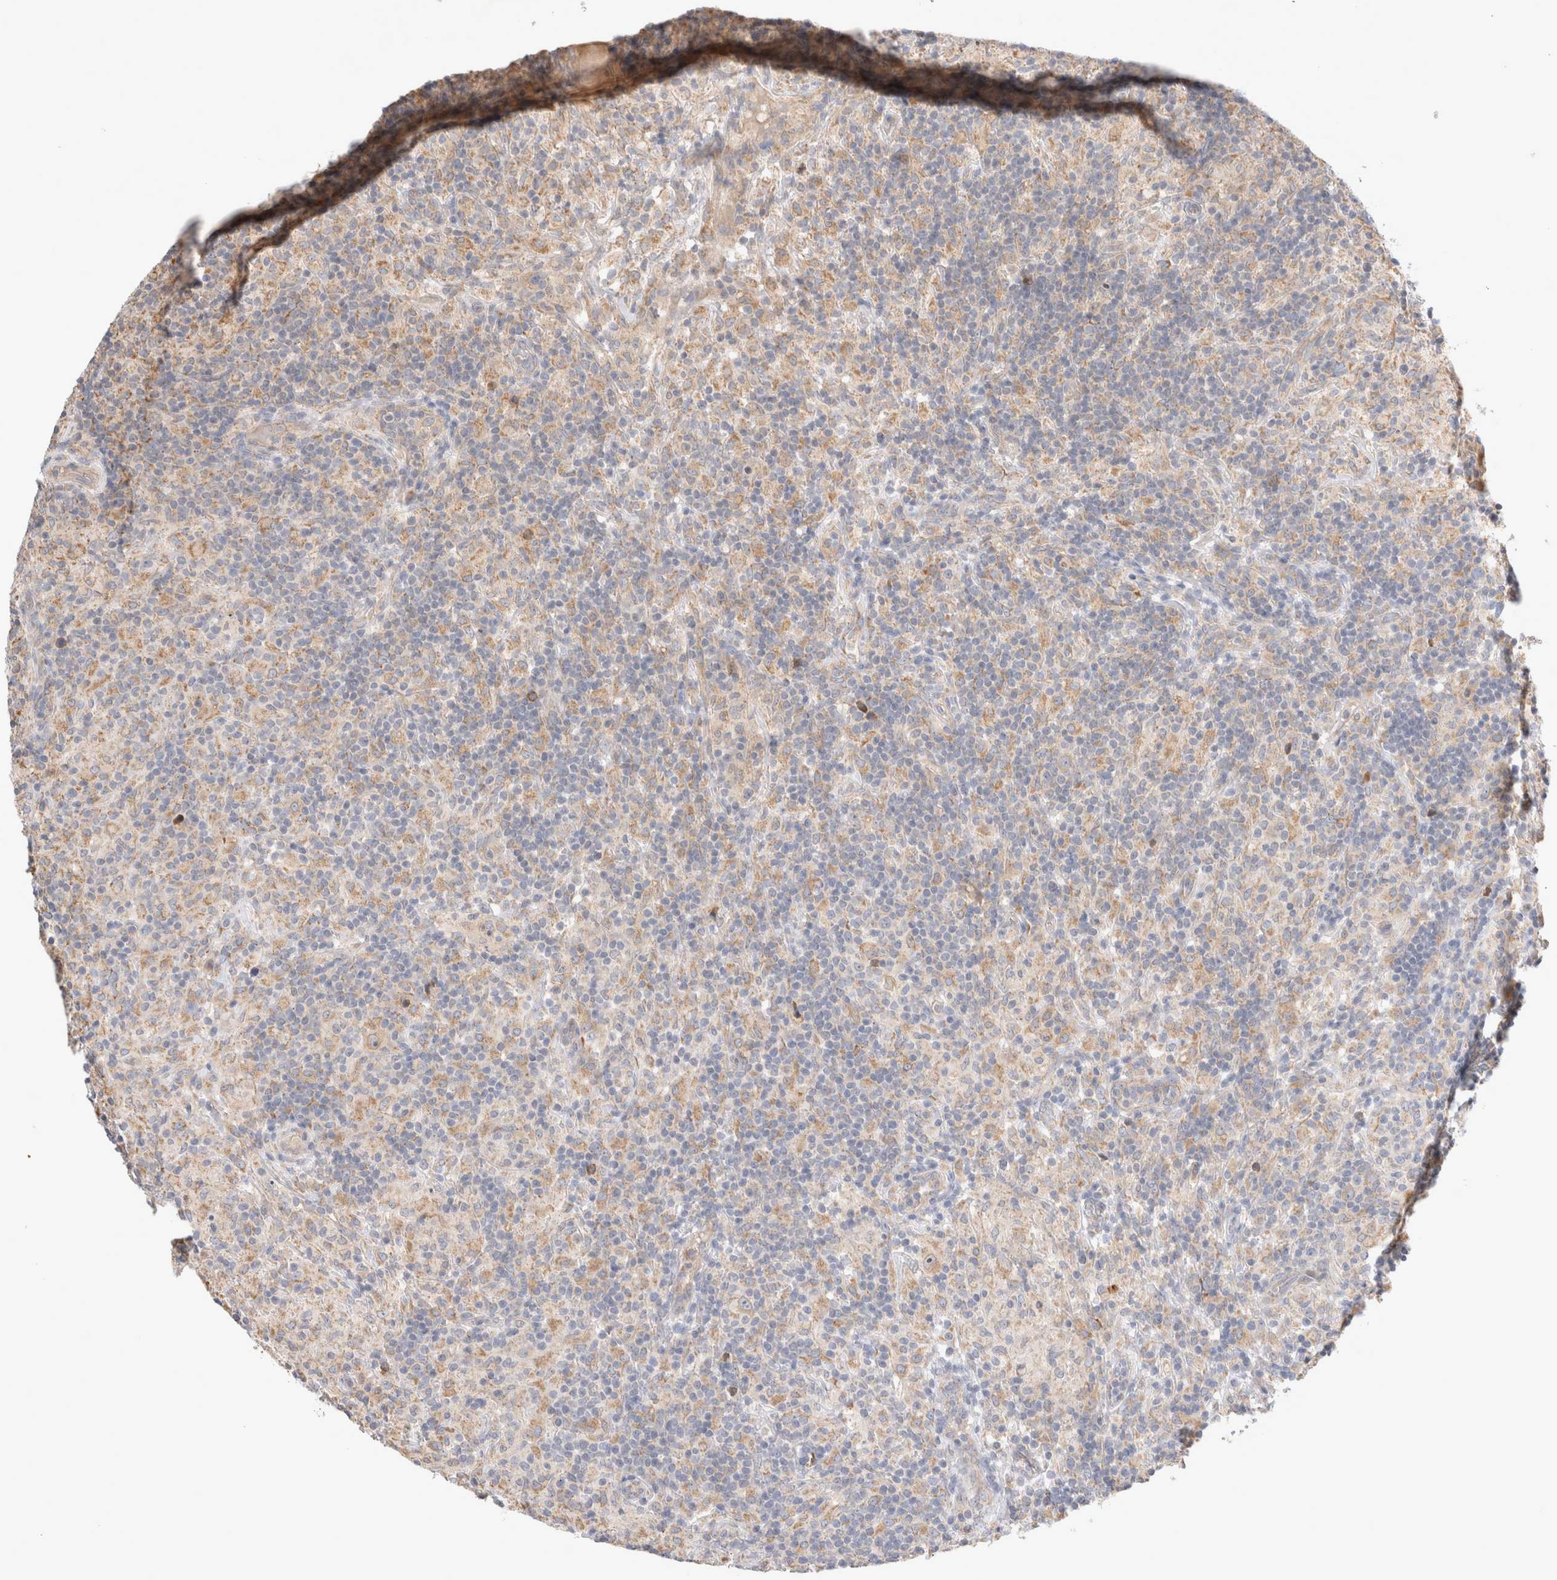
{"staining": {"intensity": "weak", "quantity": ">75%", "location": "cytoplasmic/membranous"}, "tissue": "lymphoma", "cell_type": "Tumor cells", "image_type": "cancer", "snomed": [{"axis": "morphology", "description": "Hodgkin's disease, NOS"}, {"axis": "topography", "description": "Lymph node"}], "caption": "Hodgkin's disease tissue exhibits weak cytoplasmic/membranous staining in about >75% of tumor cells, visualized by immunohistochemistry.", "gene": "NEDD4L", "patient": {"sex": "male", "age": 70}}